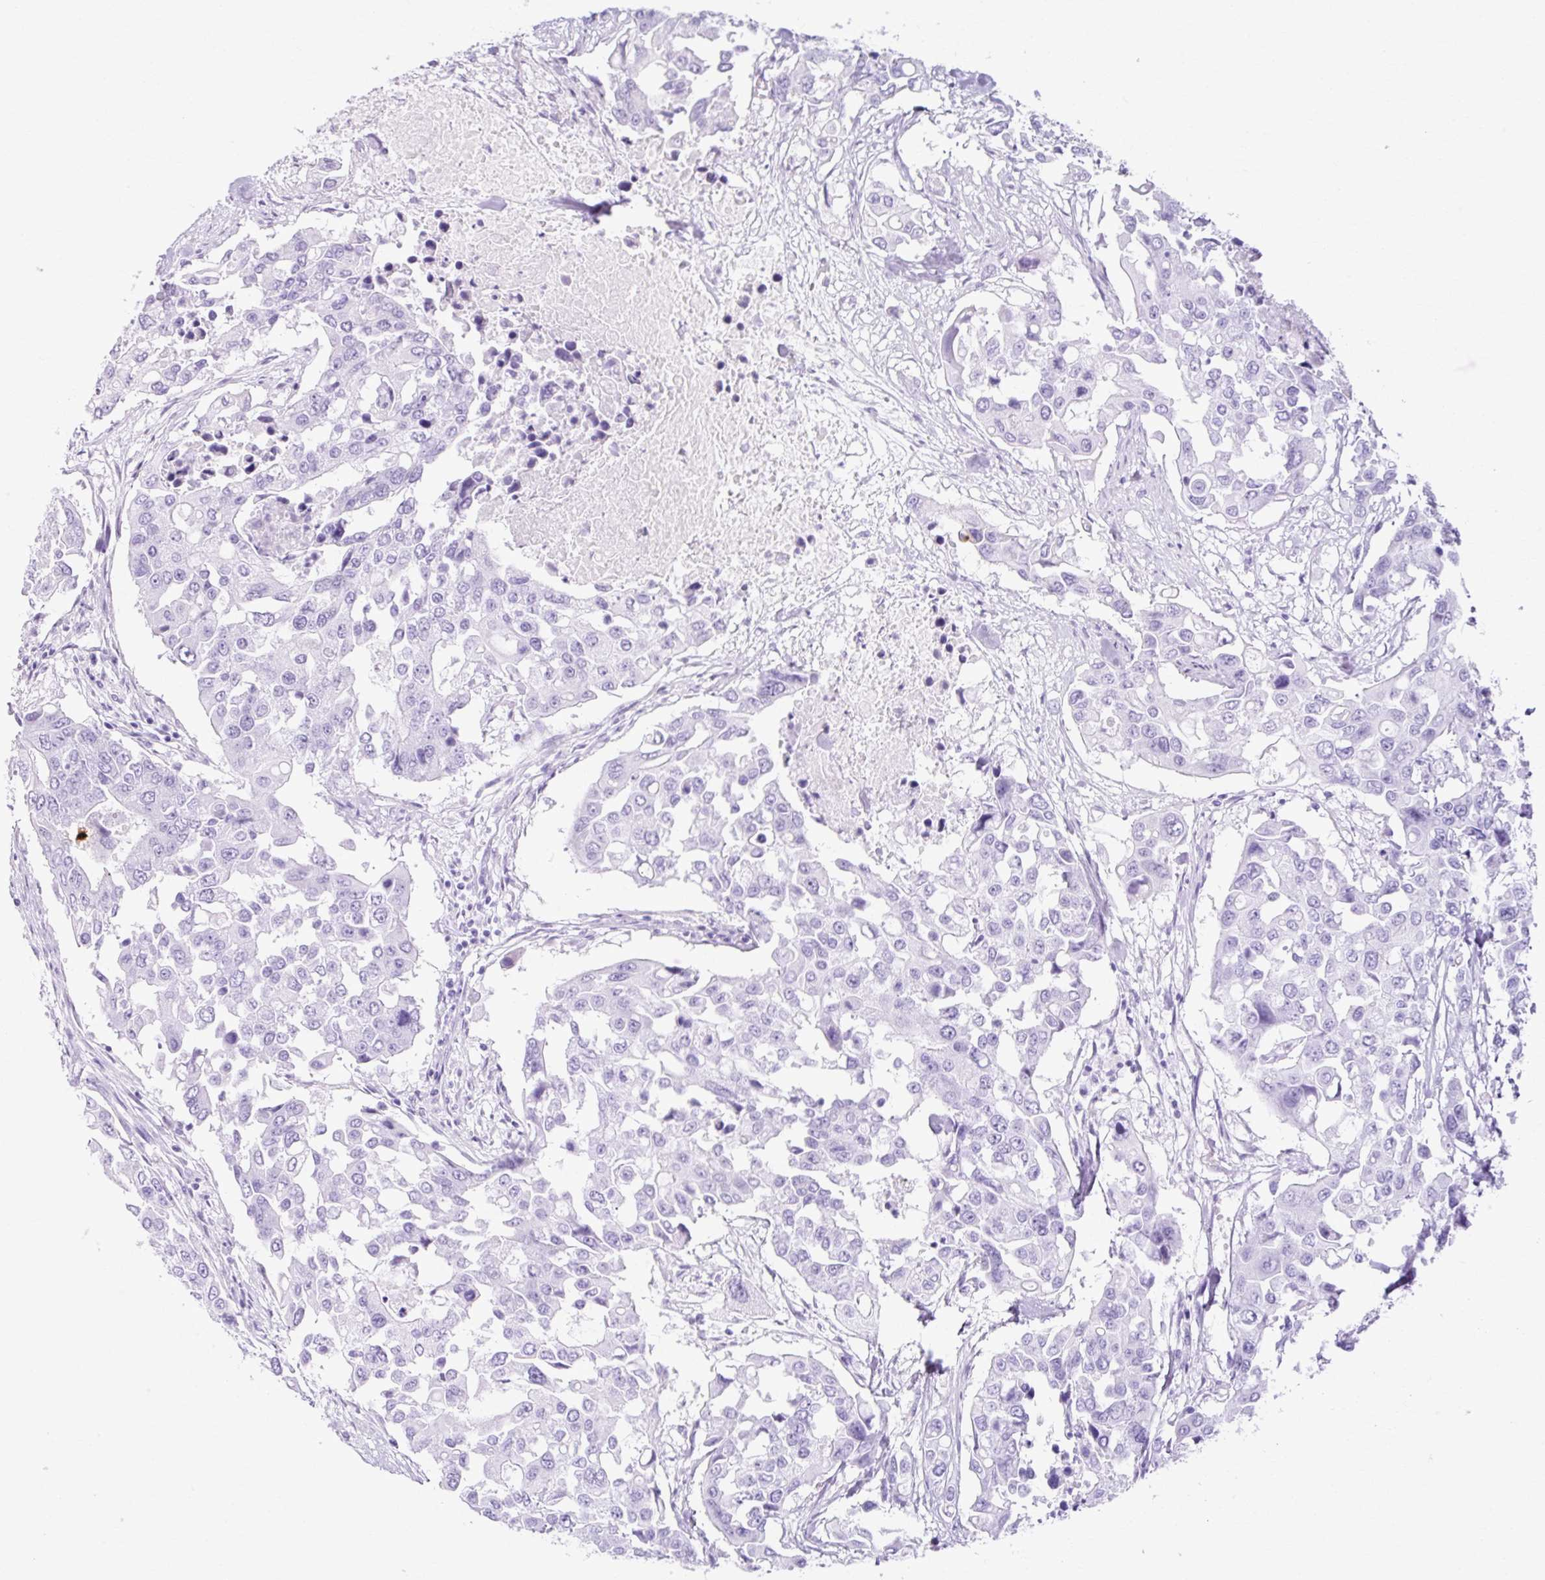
{"staining": {"intensity": "negative", "quantity": "none", "location": "none"}, "tissue": "colorectal cancer", "cell_type": "Tumor cells", "image_type": "cancer", "snomed": [{"axis": "morphology", "description": "Adenocarcinoma, NOS"}, {"axis": "topography", "description": "Colon"}], "caption": "Immunohistochemical staining of colorectal adenocarcinoma reveals no significant staining in tumor cells. (Brightfield microscopy of DAB (3,3'-diaminobenzidine) immunohistochemistry (IHC) at high magnification).", "gene": "HSD11B1", "patient": {"sex": "male", "age": 77}}